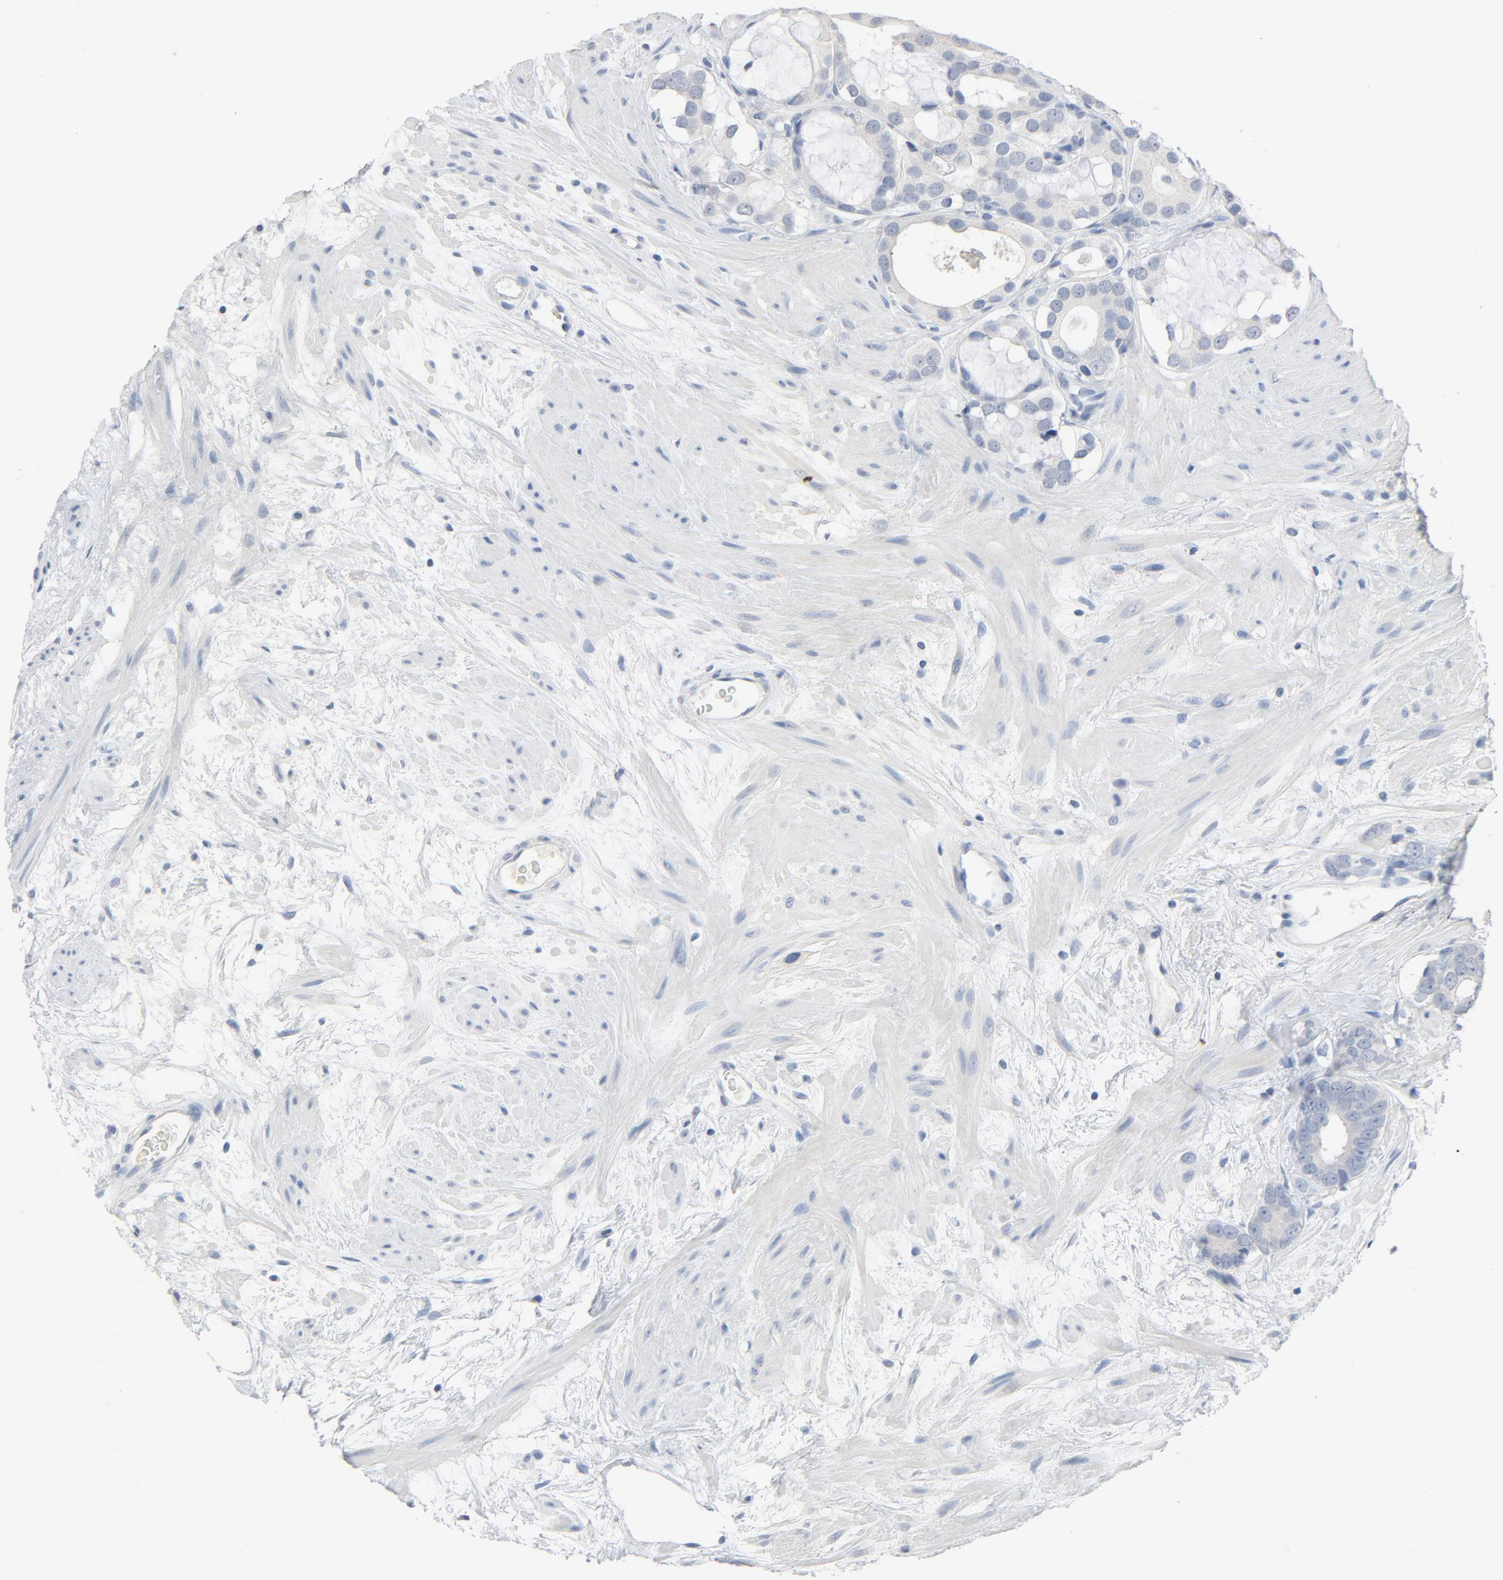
{"staining": {"intensity": "negative", "quantity": "none", "location": "none"}, "tissue": "prostate cancer", "cell_type": "Tumor cells", "image_type": "cancer", "snomed": [{"axis": "morphology", "description": "Adenocarcinoma, Low grade"}, {"axis": "topography", "description": "Prostate"}], "caption": "A high-resolution photomicrograph shows immunohistochemistry (IHC) staining of prostate cancer, which reveals no significant expression in tumor cells.", "gene": "ZCCHC13", "patient": {"sex": "male", "age": 57}}